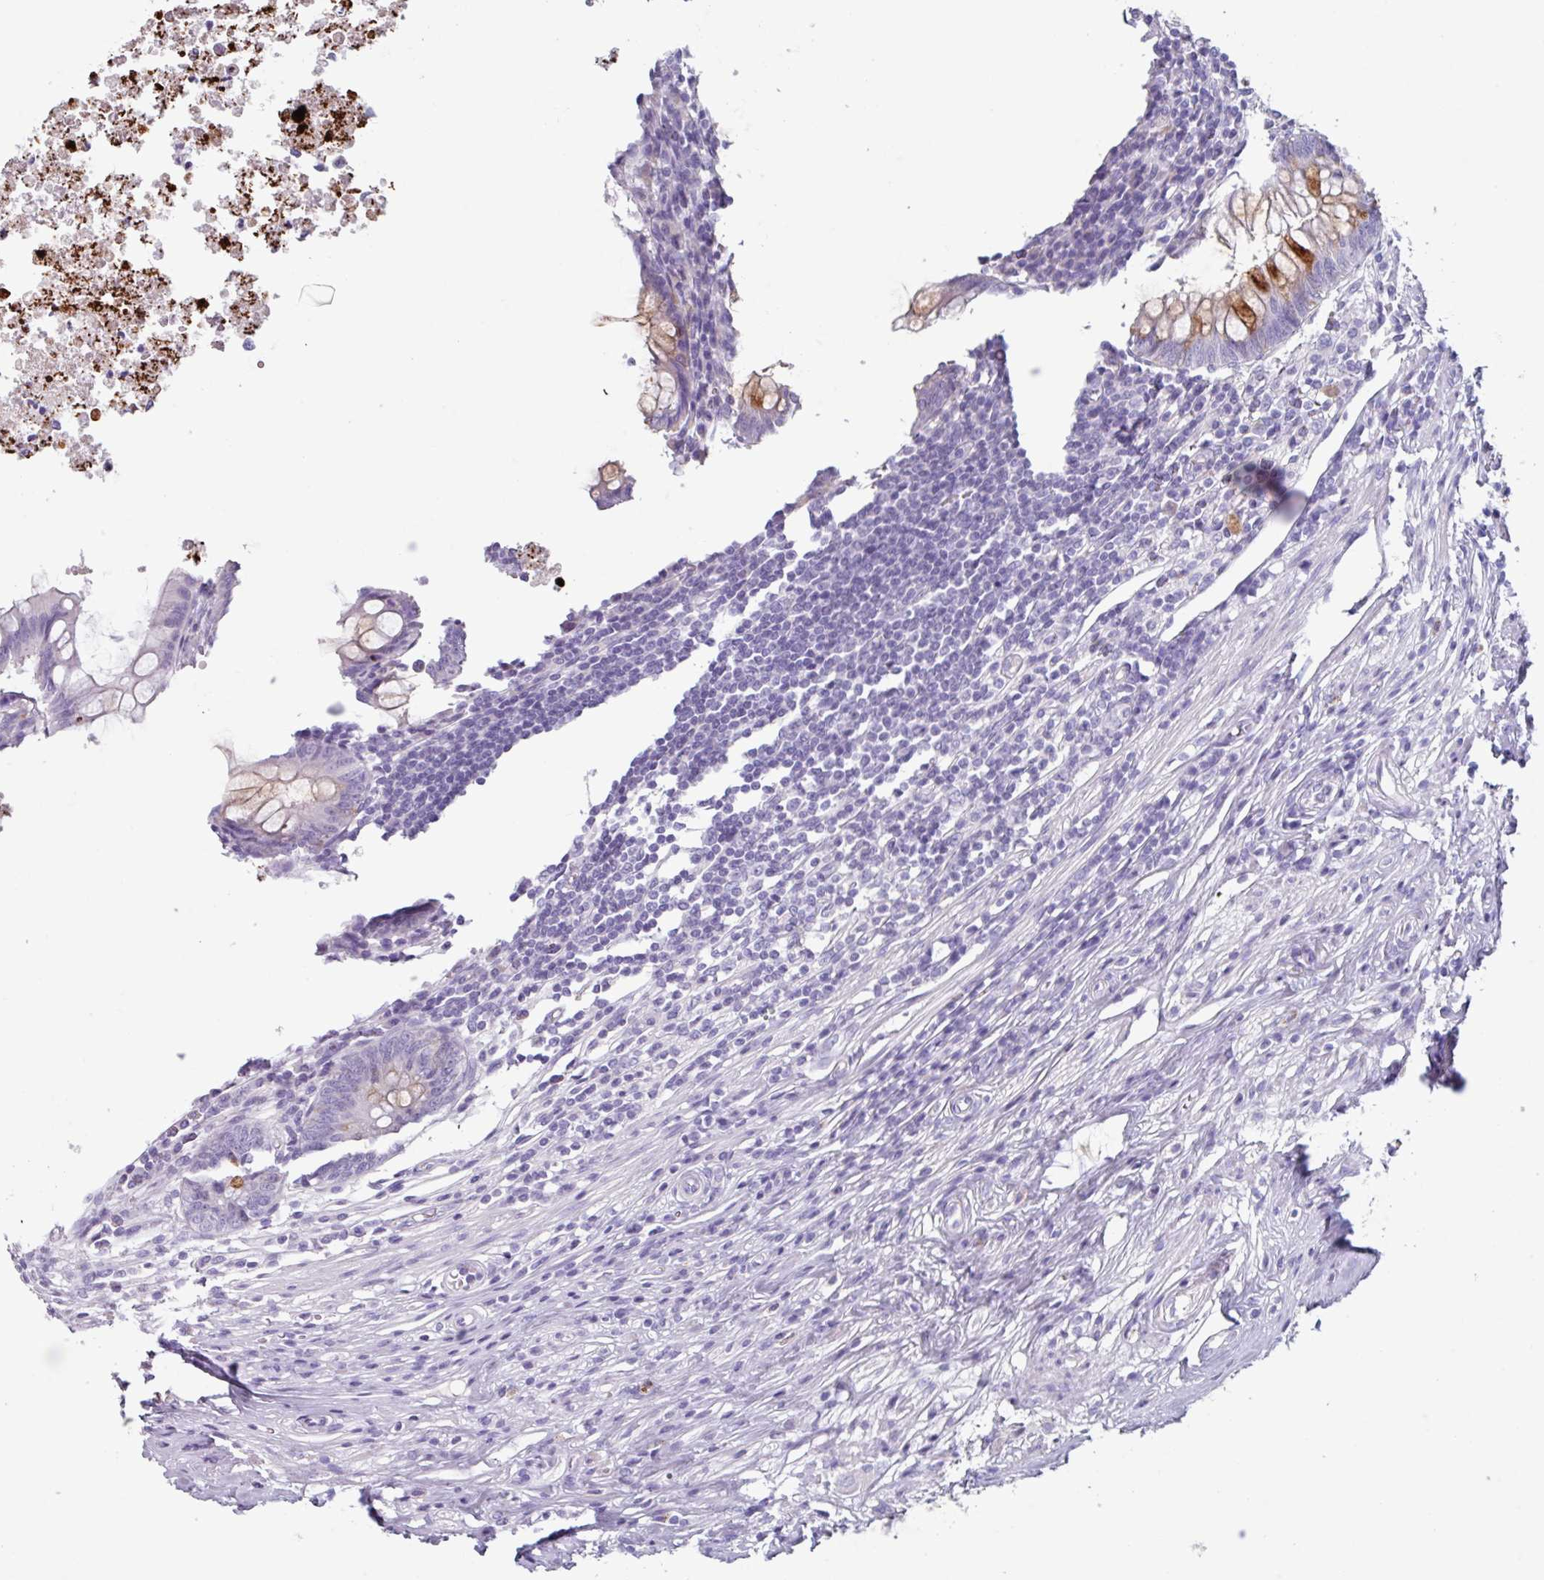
{"staining": {"intensity": "strong", "quantity": "<25%", "location": "cytoplasmic/membranous"}, "tissue": "appendix", "cell_type": "Glandular cells", "image_type": "normal", "snomed": [{"axis": "morphology", "description": "Normal tissue, NOS"}, {"axis": "topography", "description": "Appendix"}], "caption": "Glandular cells reveal medium levels of strong cytoplasmic/membranous staining in about <25% of cells in unremarkable human appendix. The staining was performed using DAB (3,3'-diaminobenzidine) to visualize the protein expression in brown, while the nuclei were stained in blue with hematoxylin (Magnification: 20x).", "gene": "OR2T10", "patient": {"sex": "male", "age": 83}}